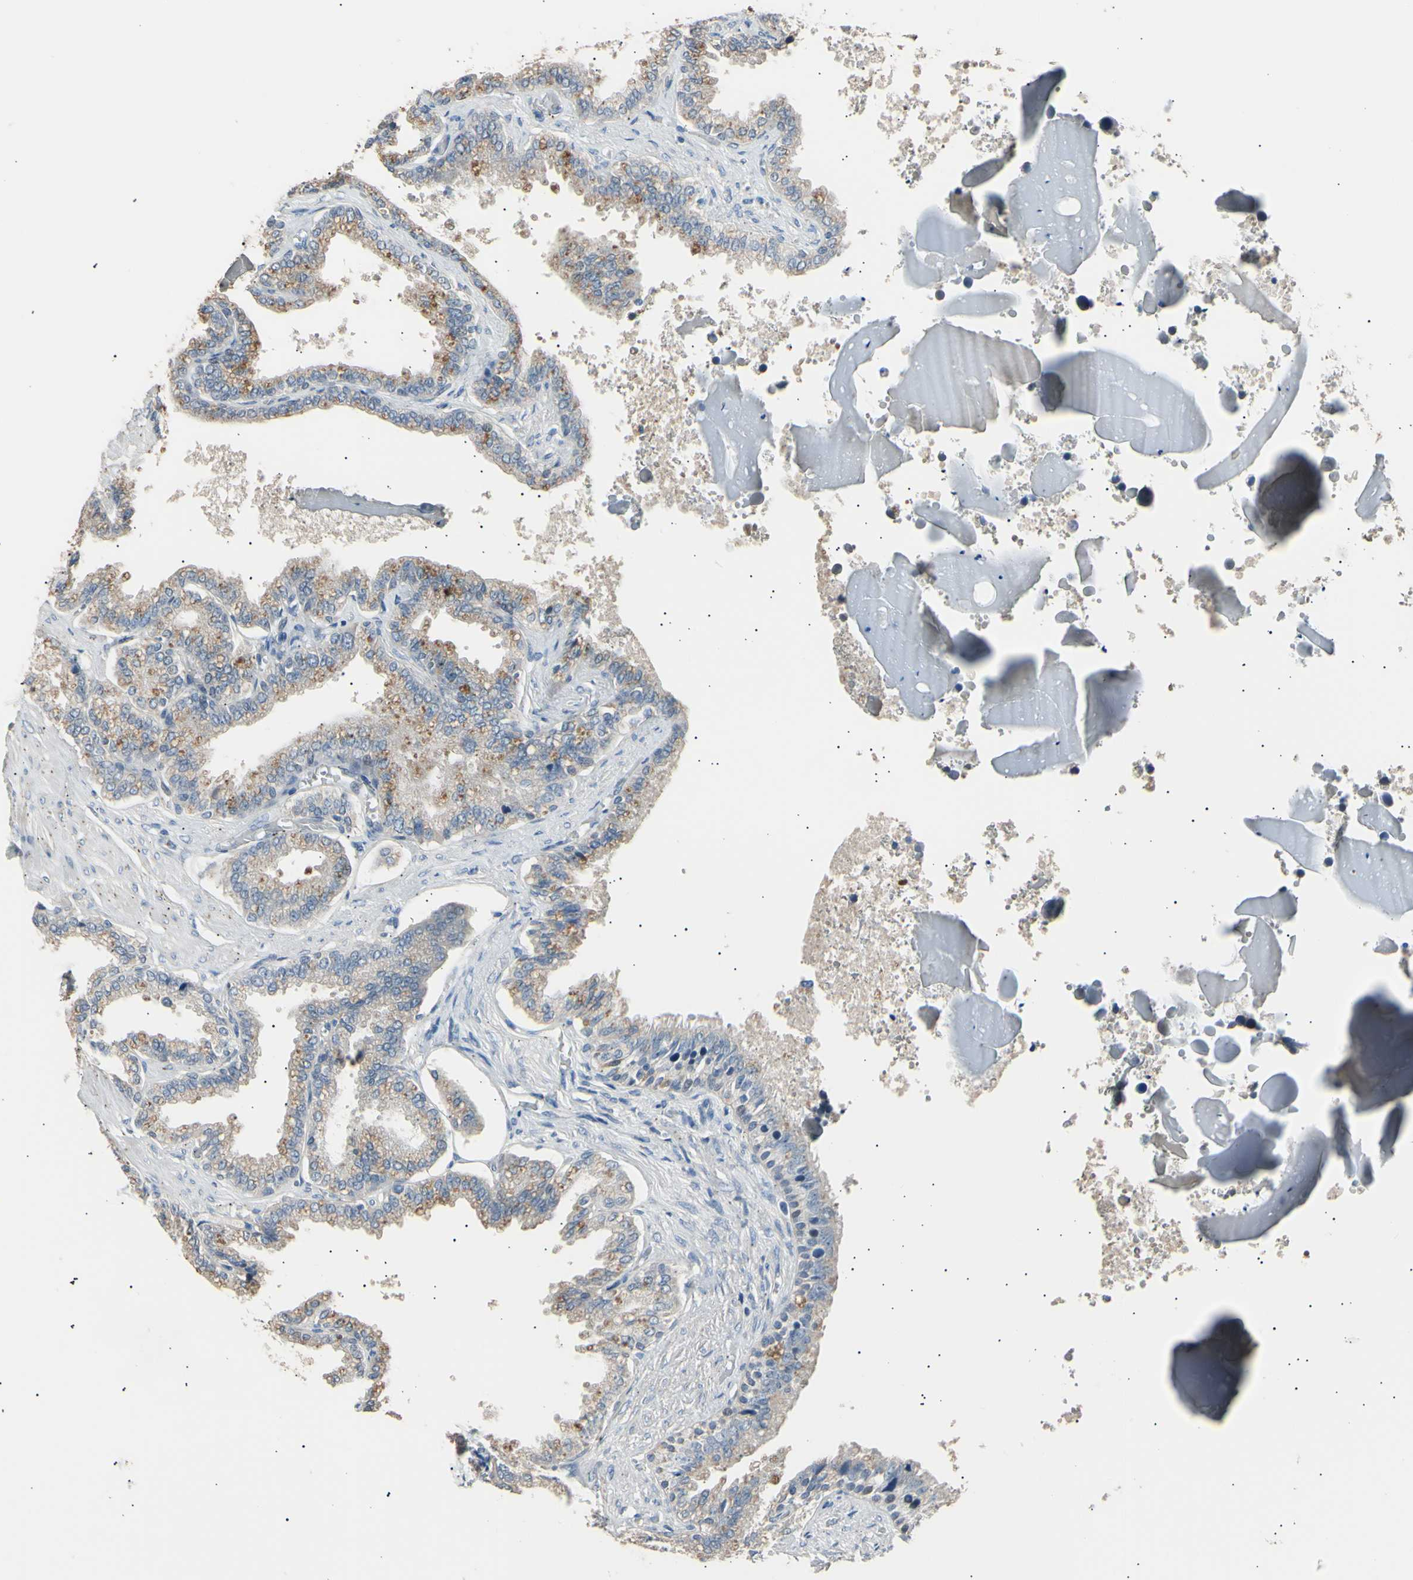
{"staining": {"intensity": "moderate", "quantity": "<25%", "location": "cytoplasmic/membranous"}, "tissue": "seminal vesicle", "cell_type": "Glandular cells", "image_type": "normal", "snomed": [{"axis": "morphology", "description": "Normal tissue, NOS"}, {"axis": "topography", "description": "Seminal veicle"}], "caption": "Immunohistochemical staining of benign human seminal vesicle displays low levels of moderate cytoplasmic/membranous staining in approximately <25% of glandular cells. Immunohistochemistry stains the protein in brown and the nuclei are stained blue.", "gene": "LDLR", "patient": {"sex": "male", "age": 46}}